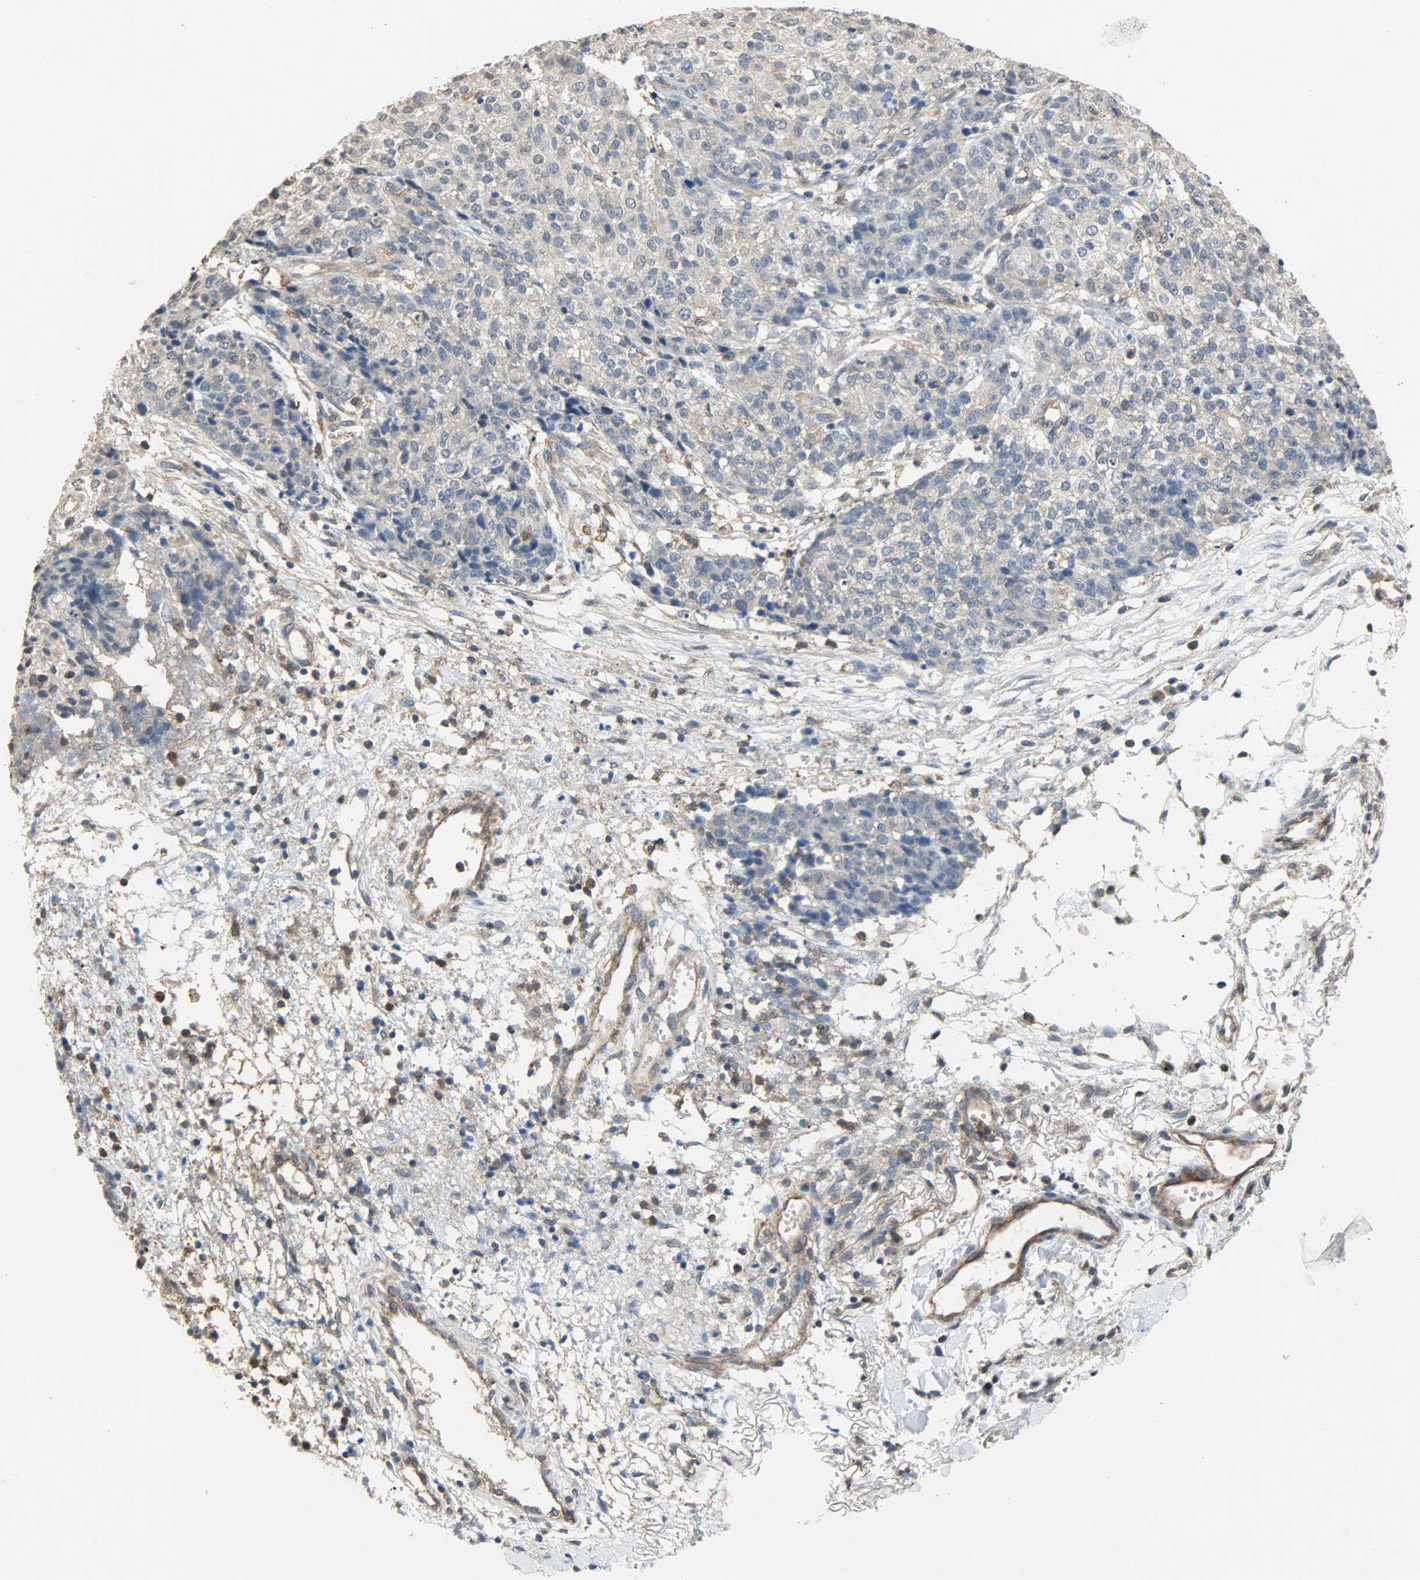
{"staining": {"intensity": "weak", "quantity": ">75%", "location": "cytoplasmic/membranous"}, "tissue": "ovarian cancer", "cell_type": "Tumor cells", "image_type": "cancer", "snomed": [{"axis": "morphology", "description": "Carcinoma, endometroid"}, {"axis": "topography", "description": "Ovary"}], "caption": "This photomicrograph exhibits immunohistochemistry staining of human ovarian cancer, with low weak cytoplasmic/membranous expression in approximately >75% of tumor cells.", "gene": "TRIM21", "patient": {"sex": "female", "age": 42}}